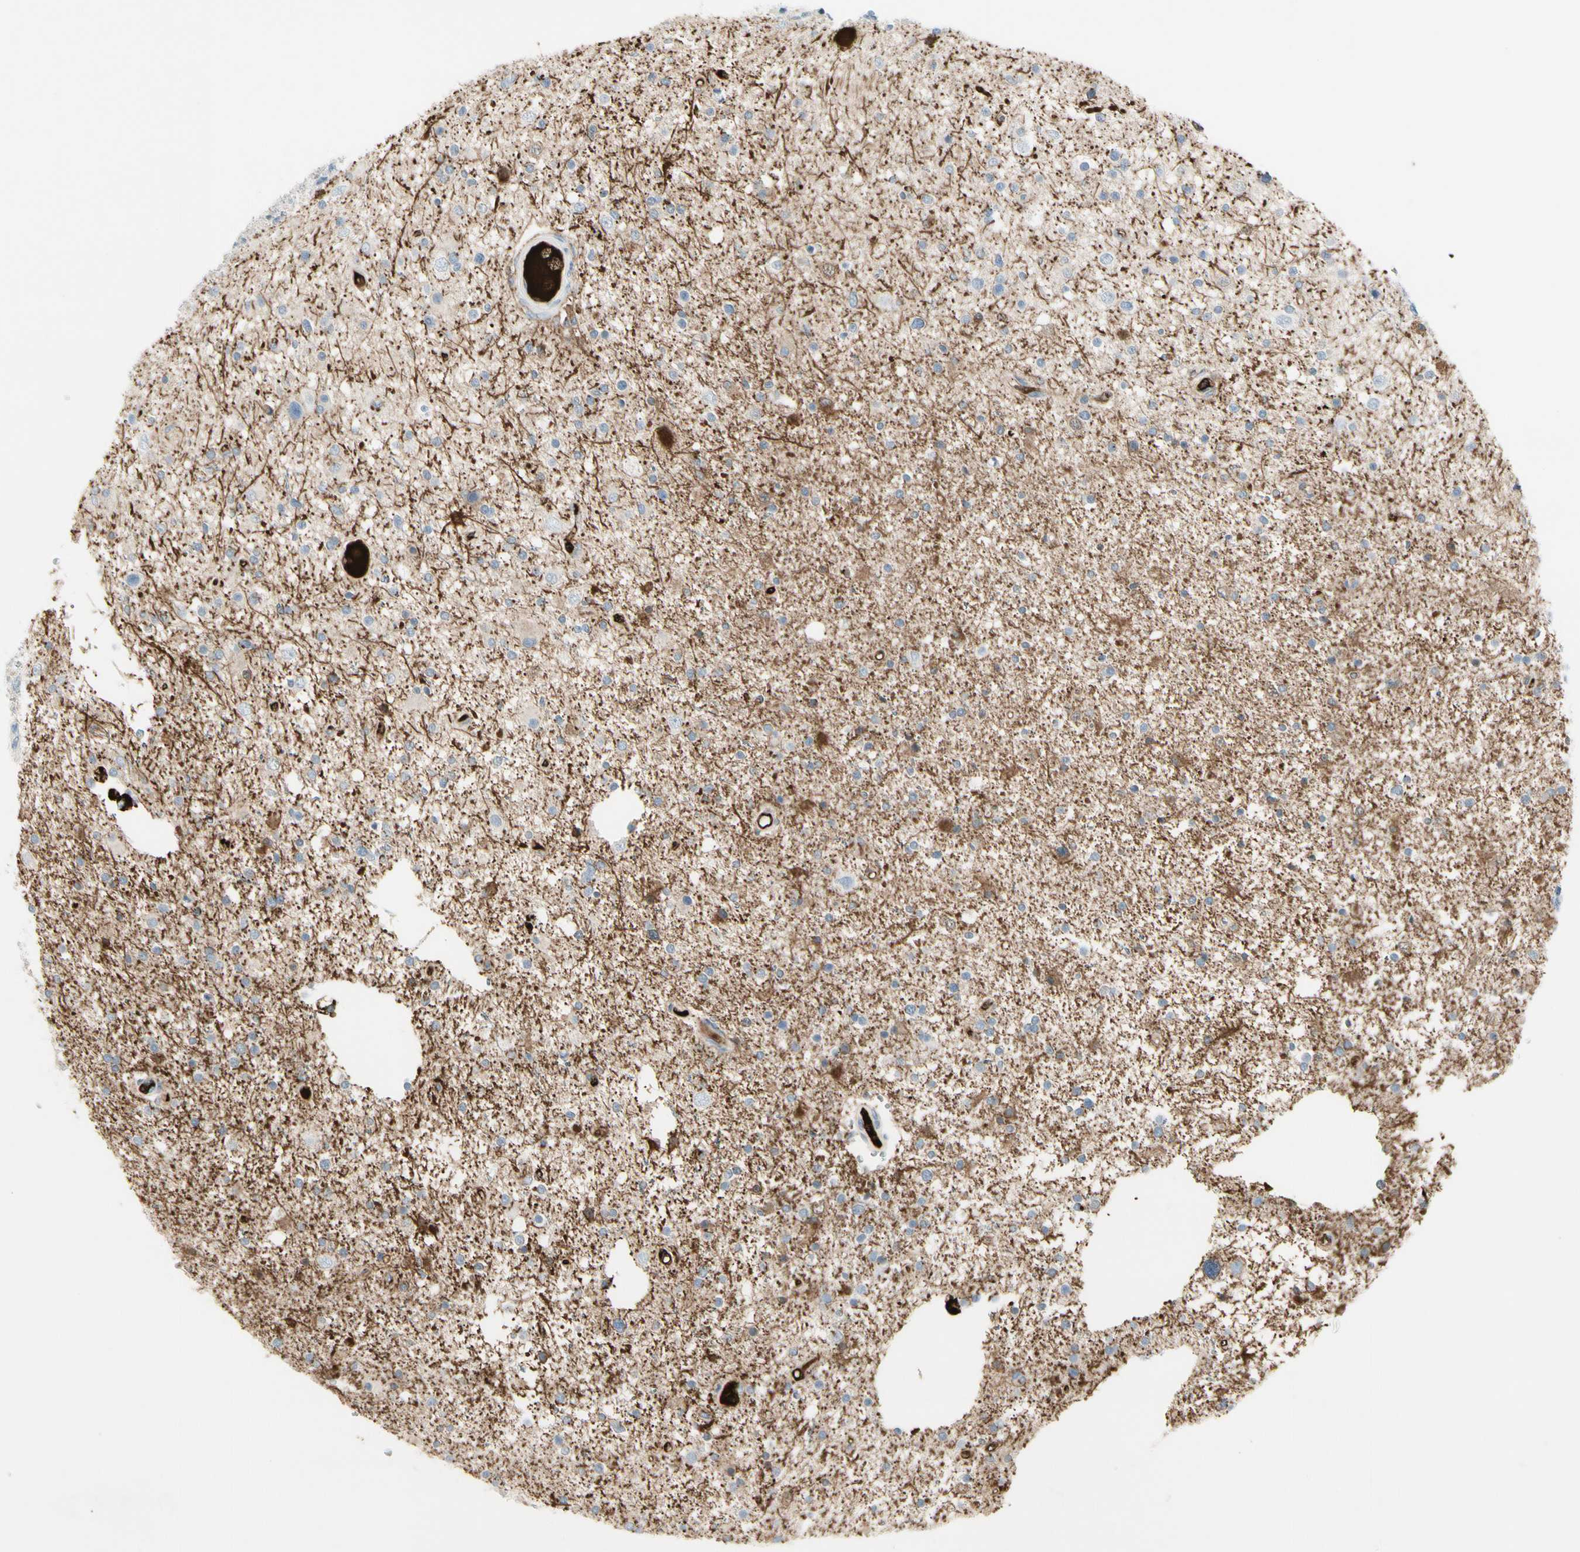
{"staining": {"intensity": "negative", "quantity": "none", "location": "none"}, "tissue": "glioma", "cell_type": "Tumor cells", "image_type": "cancer", "snomed": [{"axis": "morphology", "description": "Glioma, malignant, High grade"}, {"axis": "topography", "description": "Brain"}], "caption": "A histopathology image of glioma stained for a protein reveals no brown staining in tumor cells. The staining was performed using DAB (3,3'-diaminobenzidine) to visualize the protein expression in brown, while the nuclei were stained in blue with hematoxylin (Magnification: 20x).", "gene": "IGHG1", "patient": {"sex": "male", "age": 33}}